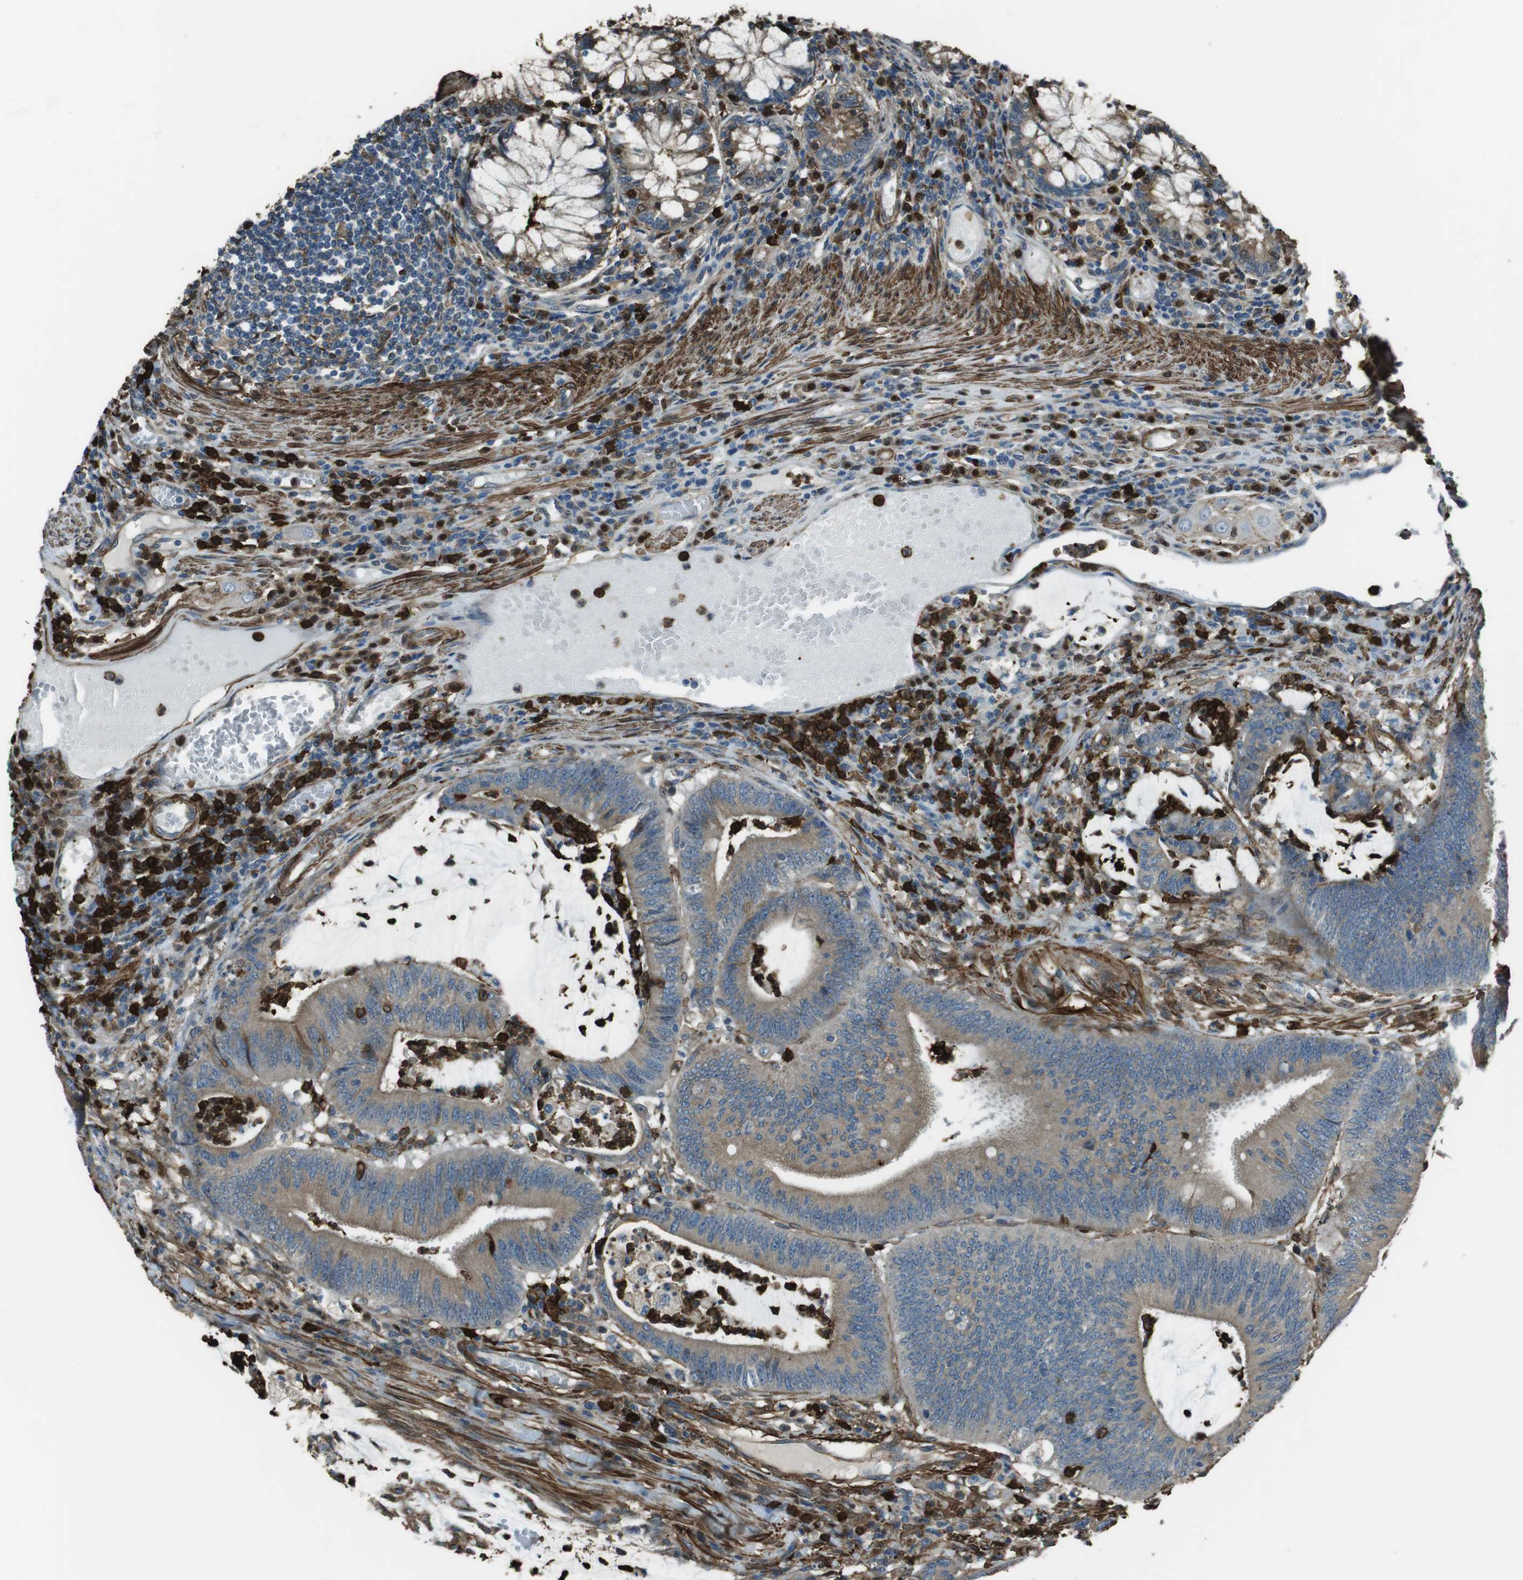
{"staining": {"intensity": "moderate", "quantity": ">75%", "location": "cytoplasmic/membranous"}, "tissue": "colorectal cancer", "cell_type": "Tumor cells", "image_type": "cancer", "snomed": [{"axis": "morphology", "description": "Adenocarcinoma, NOS"}, {"axis": "topography", "description": "Rectum"}], "caption": "Human colorectal cancer stained with a brown dye displays moderate cytoplasmic/membranous positive positivity in about >75% of tumor cells.", "gene": "SFT2D1", "patient": {"sex": "female", "age": 66}}